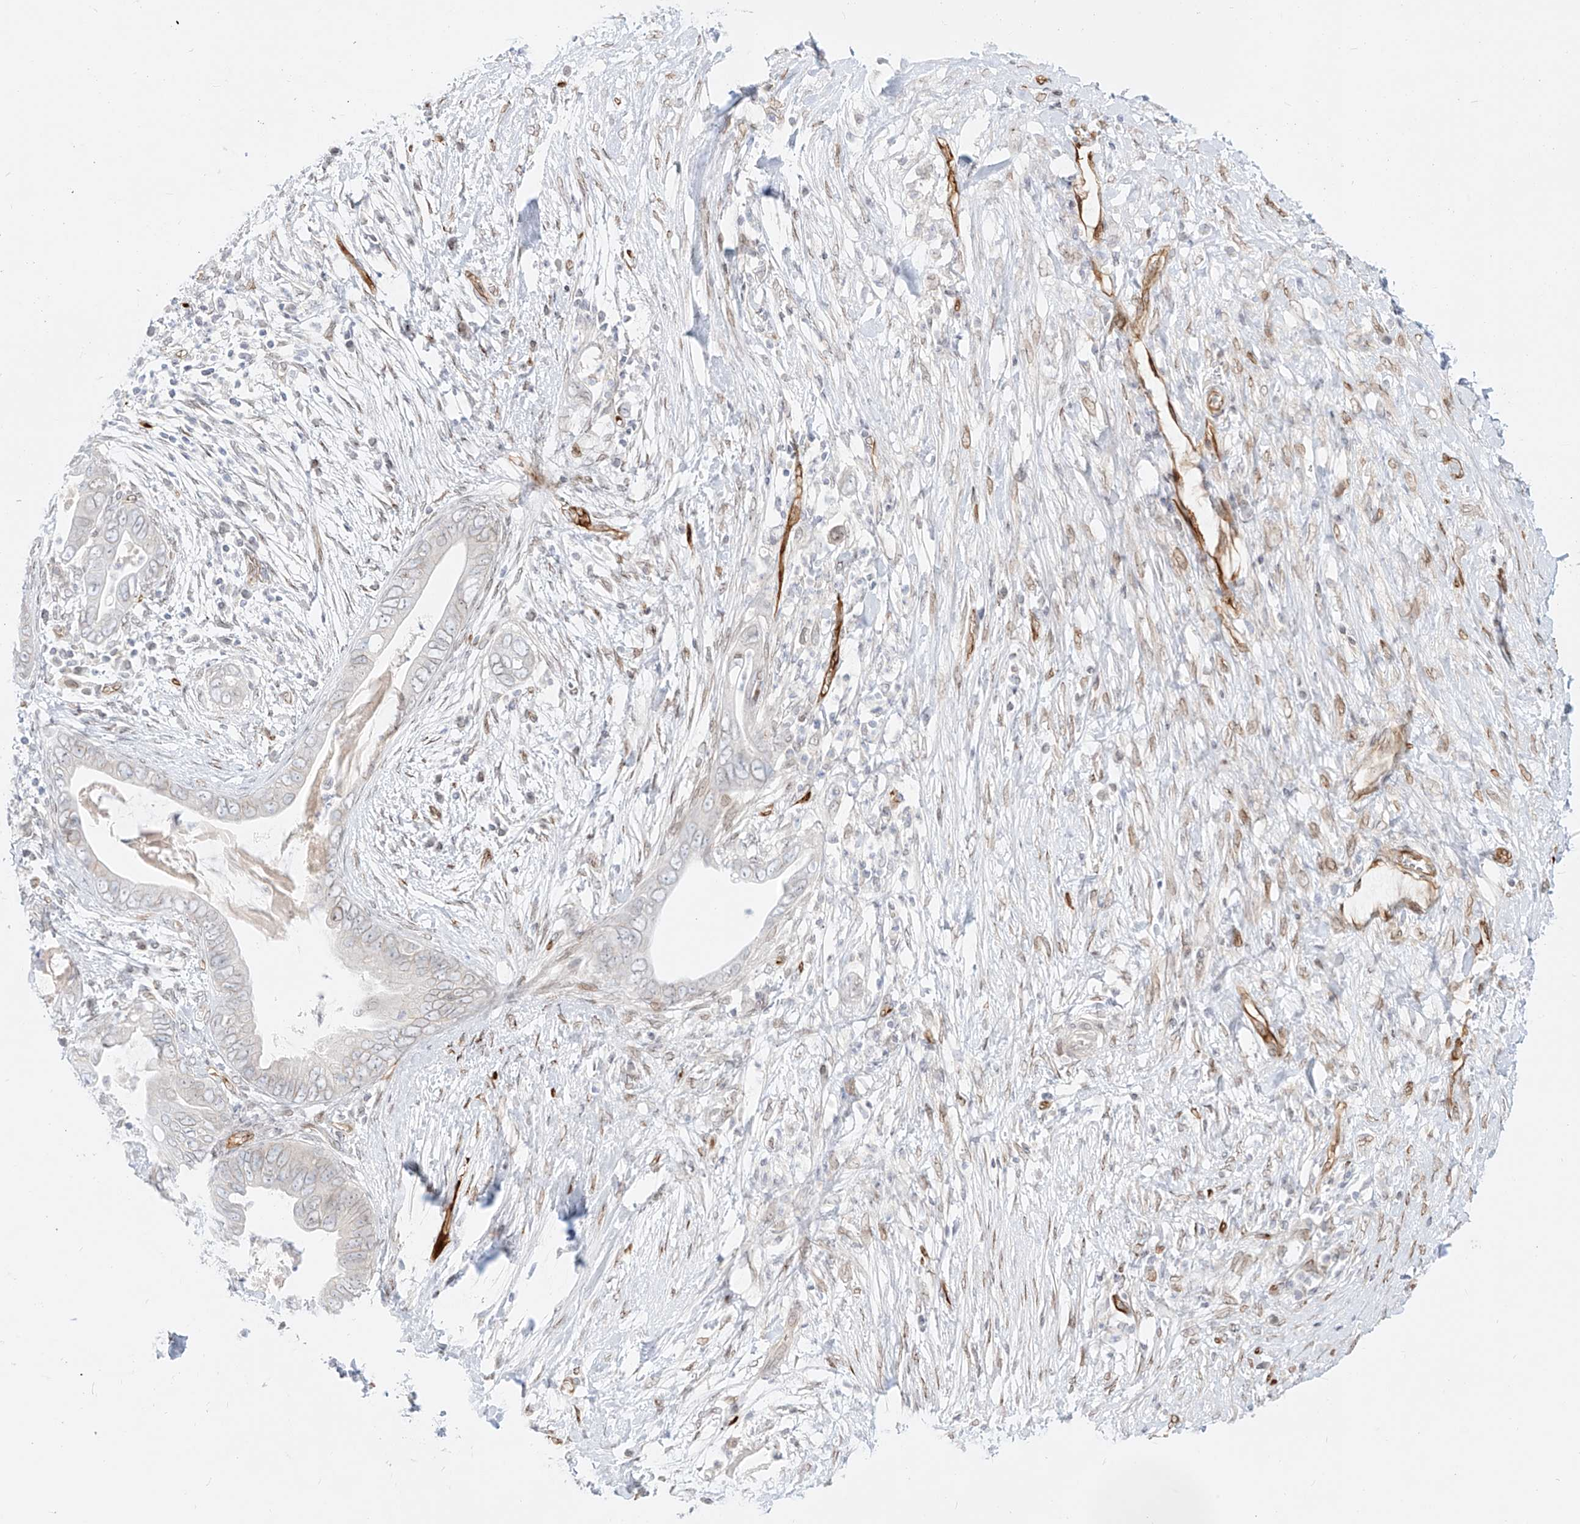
{"staining": {"intensity": "negative", "quantity": "none", "location": "none"}, "tissue": "pancreatic cancer", "cell_type": "Tumor cells", "image_type": "cancer", "snomed": [{"axis": "morphology", "description": "Adenocarcinoma, NOS"}, {"axis": "topography", "description": "Pancreas"}], "caption": "Pancreatic cancer was stained to show a protein in brown. There is no significant positivity in tumor cells. (Stains: DAB immunohistochemistry (IHC) with hematoxylin counter stain, Microscopy: brightfield microscopy at high magnification).", "gene": "NHSL1", "patient": {"sex": "male", "age": 75}}